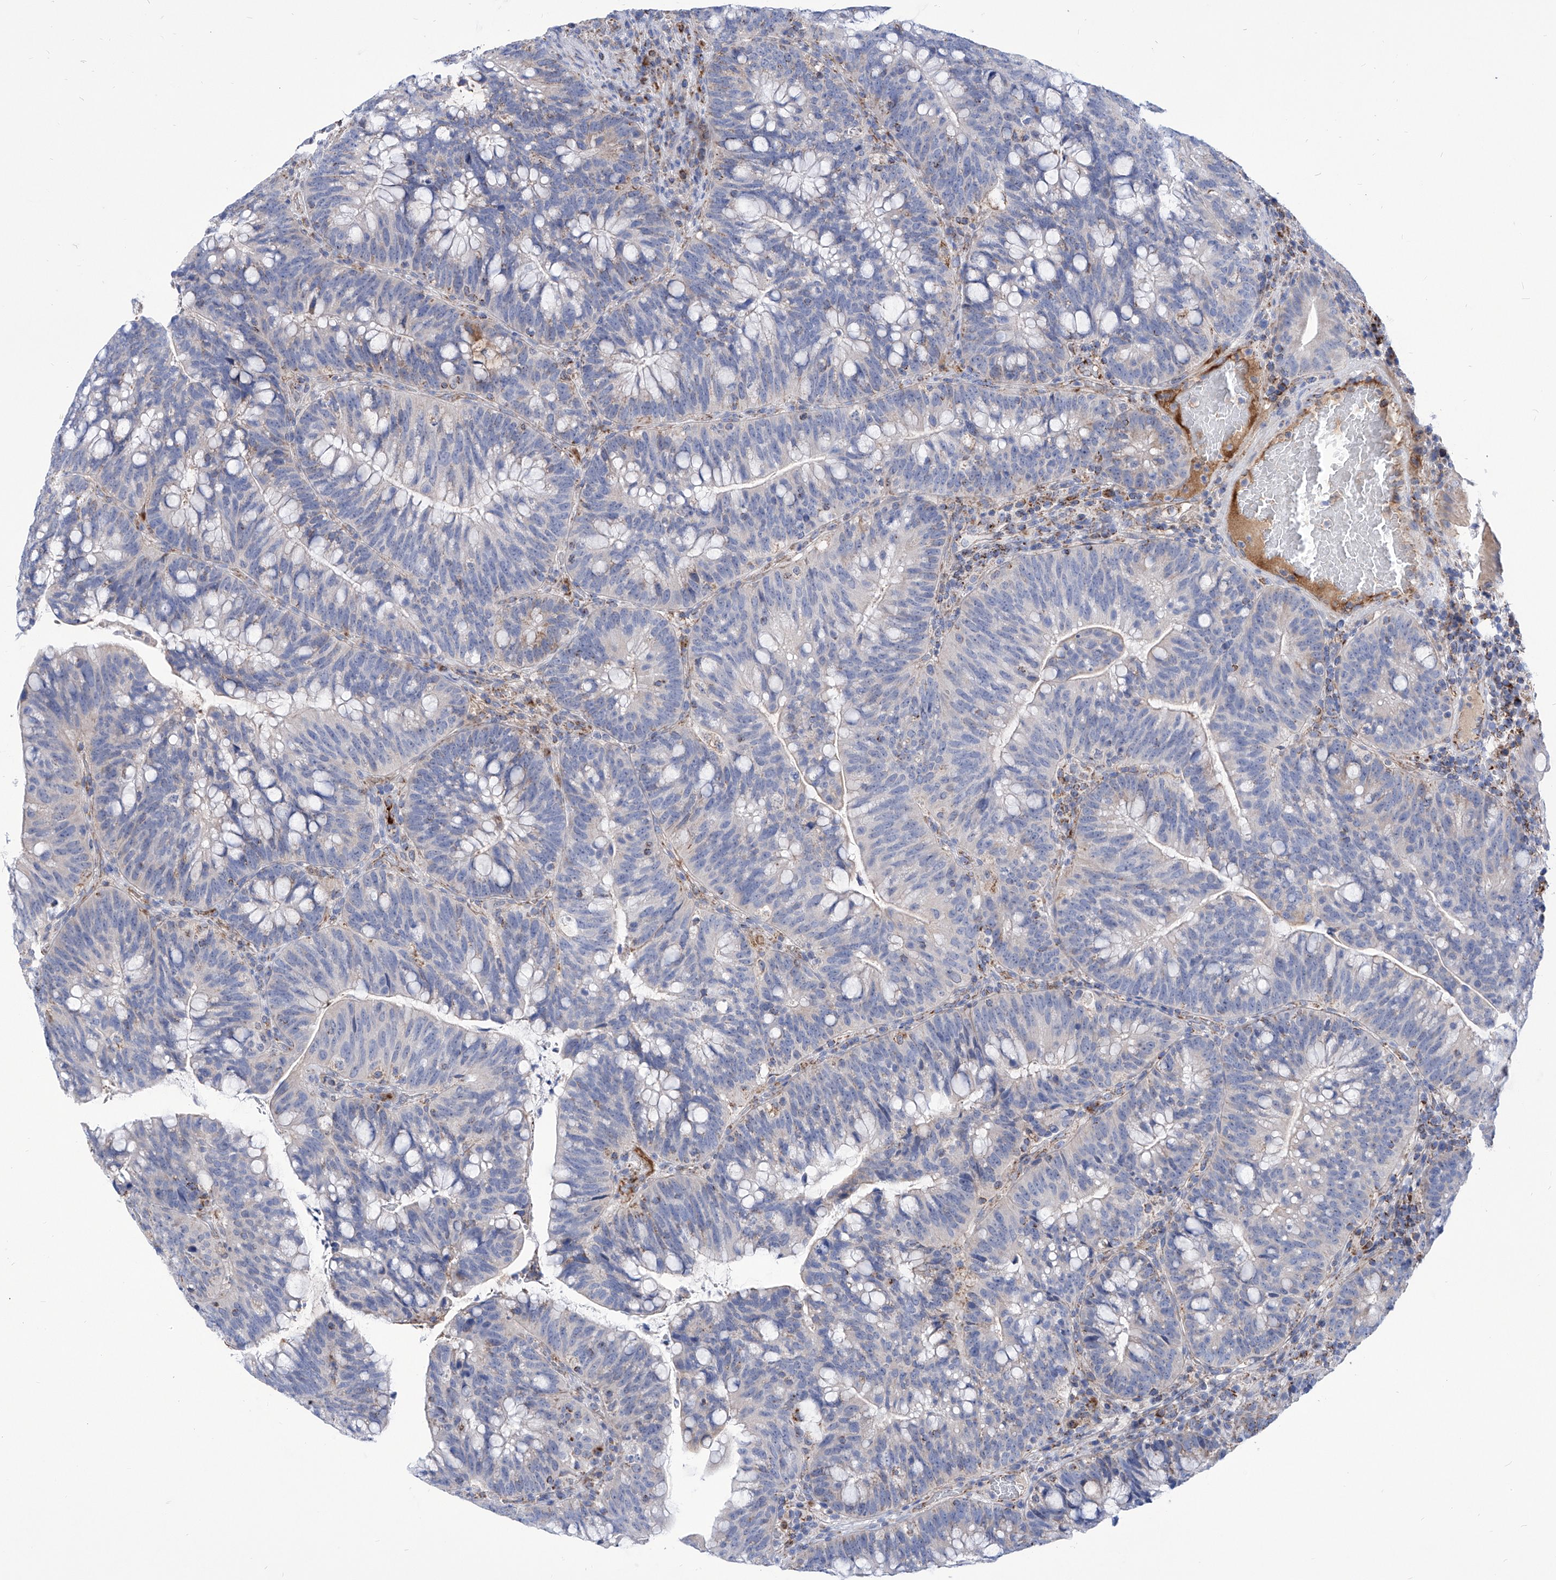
{"staining": {"intensity": "negative", "quantity": "none", "location": "none"}, "tissue": "colorectal cancer", "cell_type": "Tumor cells", "image_type": "cancer", "snomed": [{"axis": "morphology", "description": "Adenocarcinoma, NOS"}, {"axis": "topography", "description": "Colon"}], "caption": "This is an immunohistochemistry (IHC) histopathology image of adenocarcinoma (colorectal). There is no positivity in tumor cells.", "gene": "SRBD1", "patient": {"sex": "female", "age": 66}}